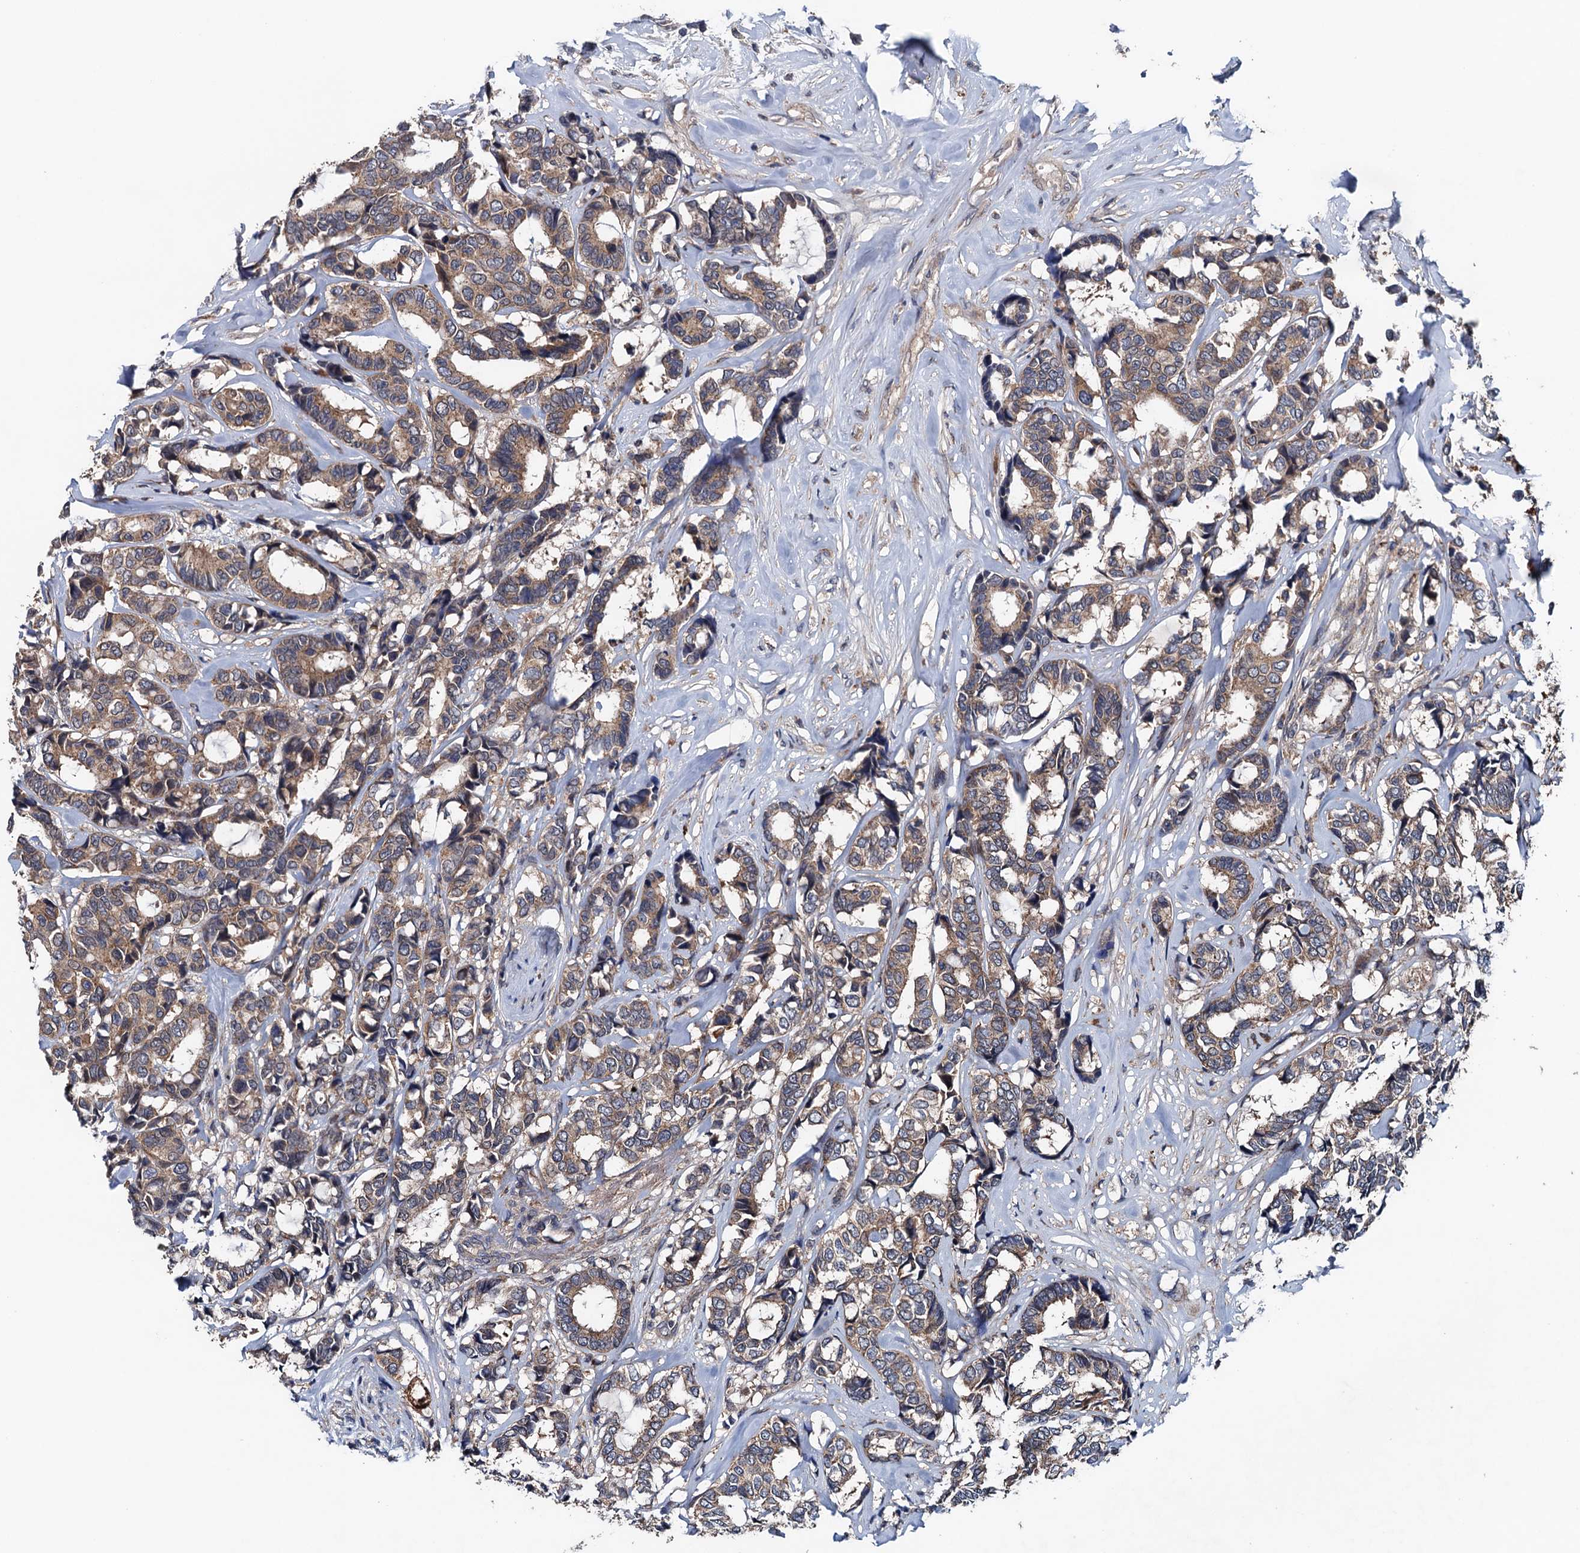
{"staining": {"intensity": "weak", "quantity": ">75%", "location": "cytoplasmic/membranous"}, "tissue": "breast cancer", "cell_type": "Tumor cells", "image_type": "cancer", "snomed": [{"axis": "morphology", "description": "Duct carcinoma"}, {"axis": "topography", "description": "Breast"}], "caption": "Immunohistochemistry (IHC) micrograph of neoplastic tissue: breast invasive ductal carcinoma stained using immunohistochemistry (IHC) reveals low levels of weak protein expression localized specifically in the cytoplasmic/membranous of tumor cells, appearing as a cytoplasmic/membranous brown color.", "gene": "BLTP3B", "patient": {"sex": "female", "age": 87}}